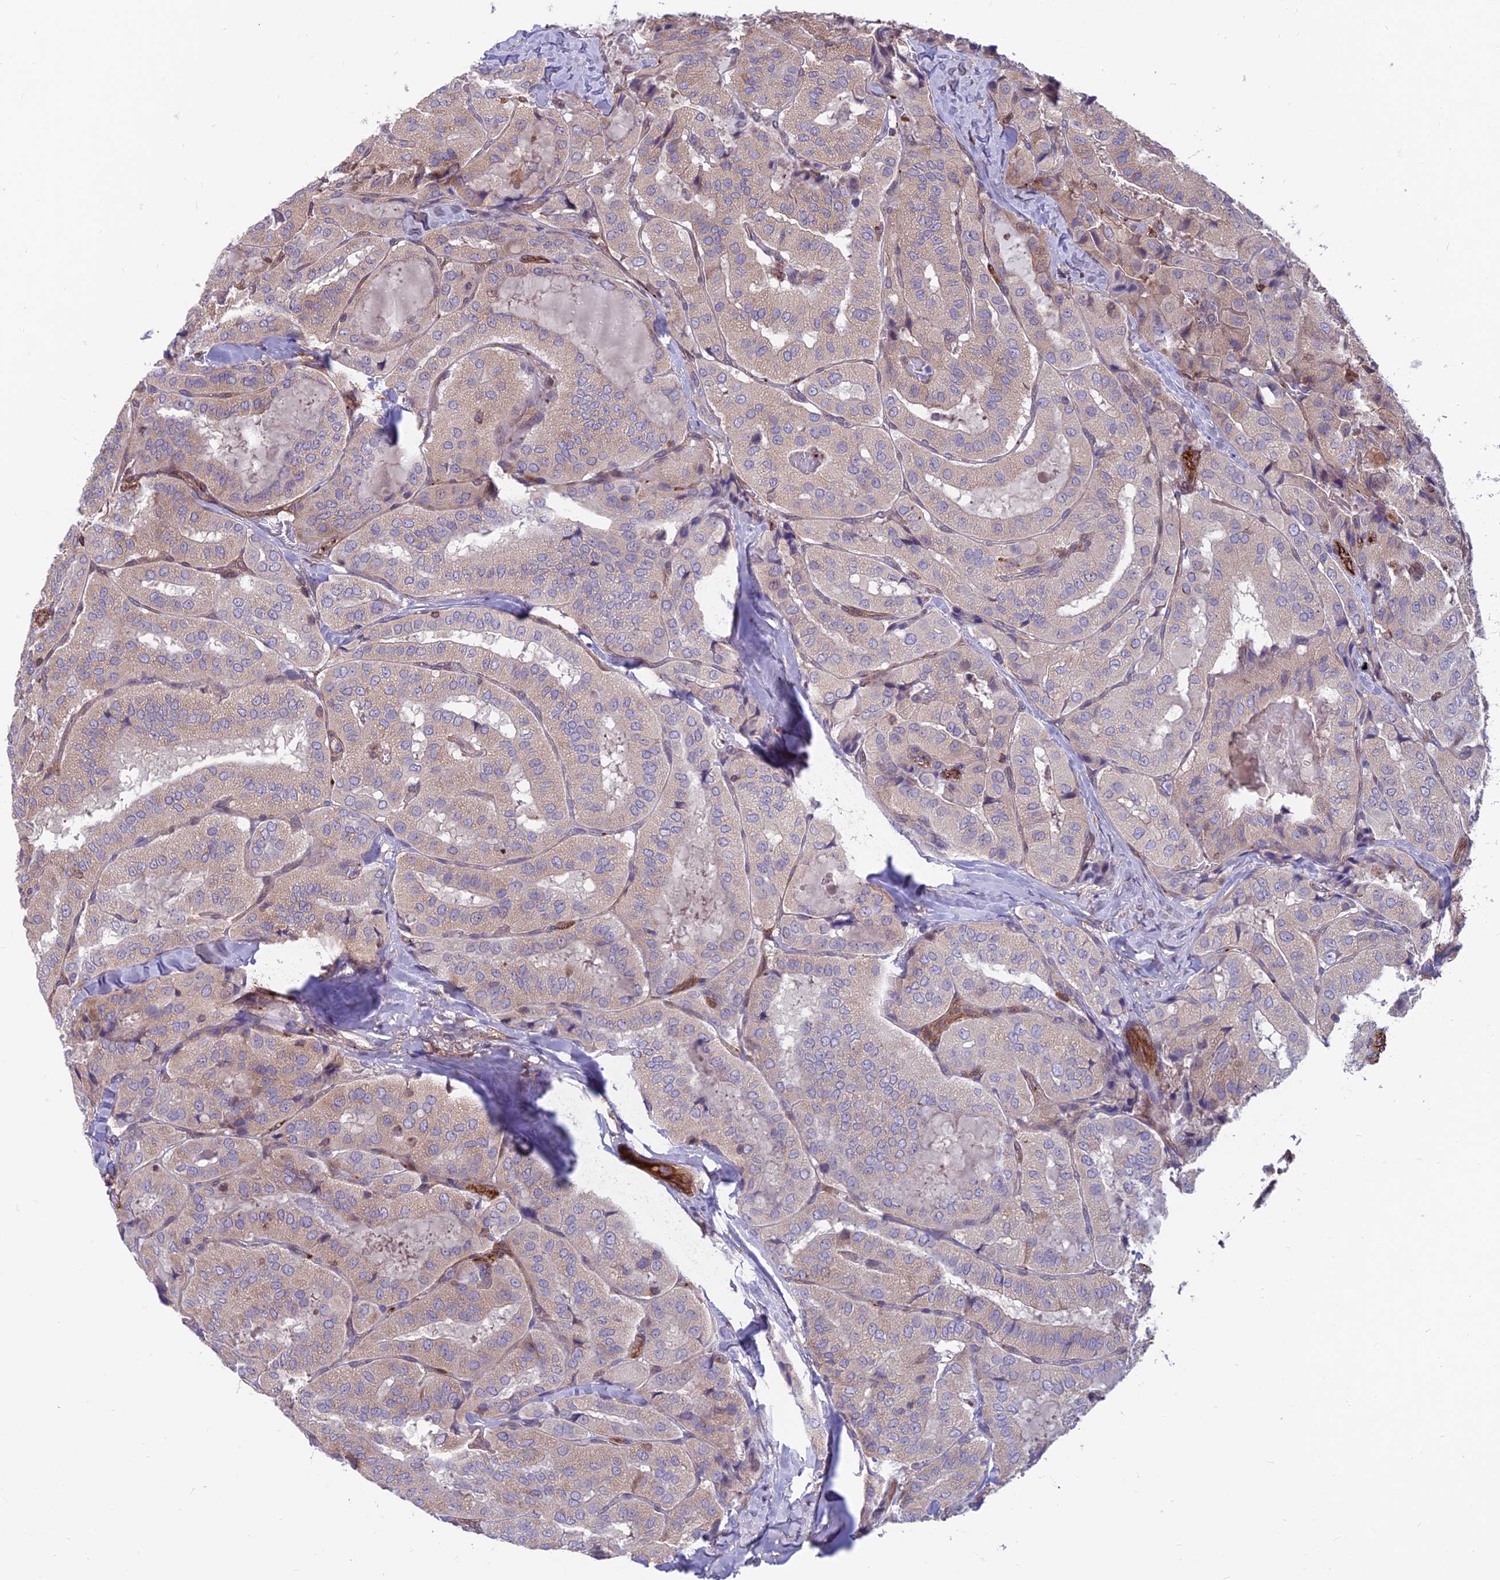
{"staining": {"intensity": "weak", "quantity": ">75%", "location": "cytoplasmic/membranous"}, "tissue": "thyroid cancer", "cell_type": "Tumor cells", "image_type": "cancer", "snomed": [{"axis": "morphology", "description": "Normal tissue, NOS"}, {"axis": "morphology", "description": "Papillary adenocarcinoma, NOS"}, {"axis": "topography", "description": "Thyroid gland"}], "caption": "A high-resolution photomicrograph shows immunohistochemistry staining of thyroid cancer (papillary adenocarcinoma), which demonstrates weak cytoplasmic/membranous positivity in about >75% of tumor cells. The protein is stained brown, and the nuclei are stained in blue (DAB (3,3'-diaminobenzidine) IHC with brightfield microscopy, high magnification).", "gene": "RTN4RL1", "patient": {"sex": "female", "age": 59}}